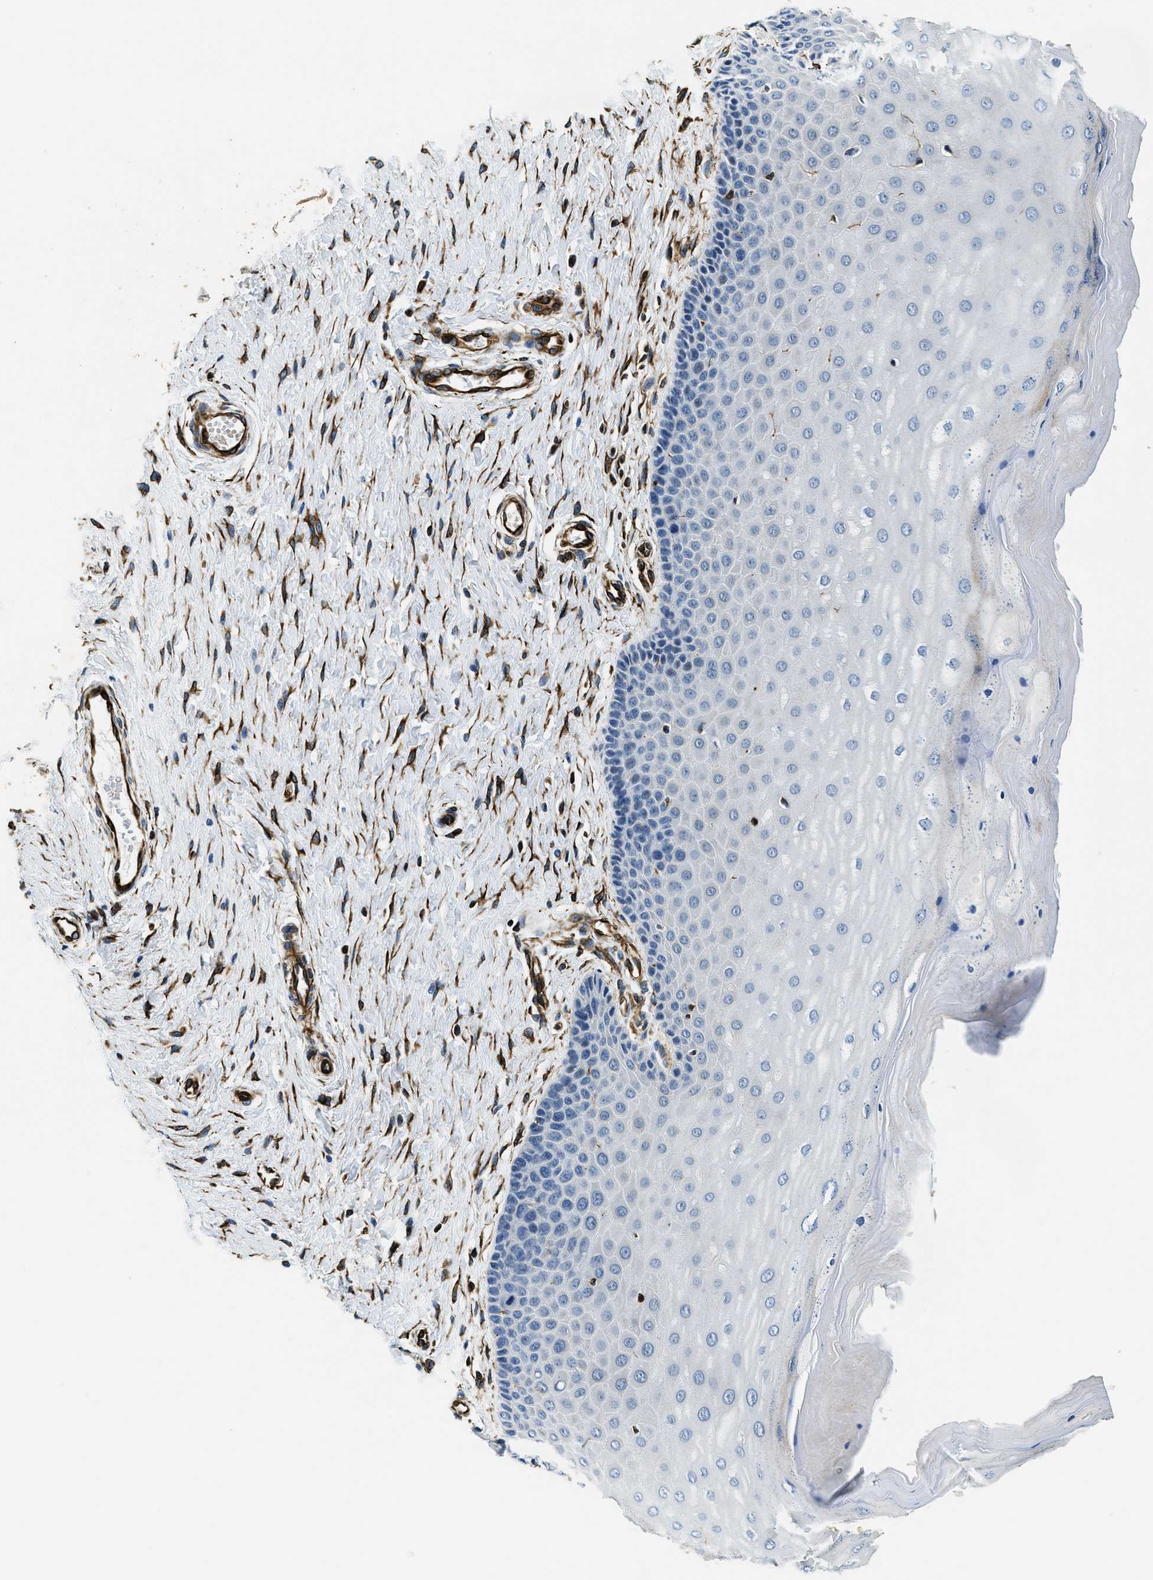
{"staining": {"intensity": "negative", "quantity": "none", "location": "none"}, "tissue": "cervix", "cell_type": "Glandular cells", "image_type": "normal", "snomed": [{"axis": "morphology", "description": "Normal tissue, NOS"}, {"axis": "topography", "description": "Cervix"}], "caption": "Immunohistochemistry photomicrograph of benign cervix: cervix stained with DAB displays no significant protein expression in glandular cells. (Brightfield microscopy of DAB (3,3'-diaminobenzidine) IHC at high magnification).", "gene": "GNS", "patient": {"sex": "female", "age": 55}}